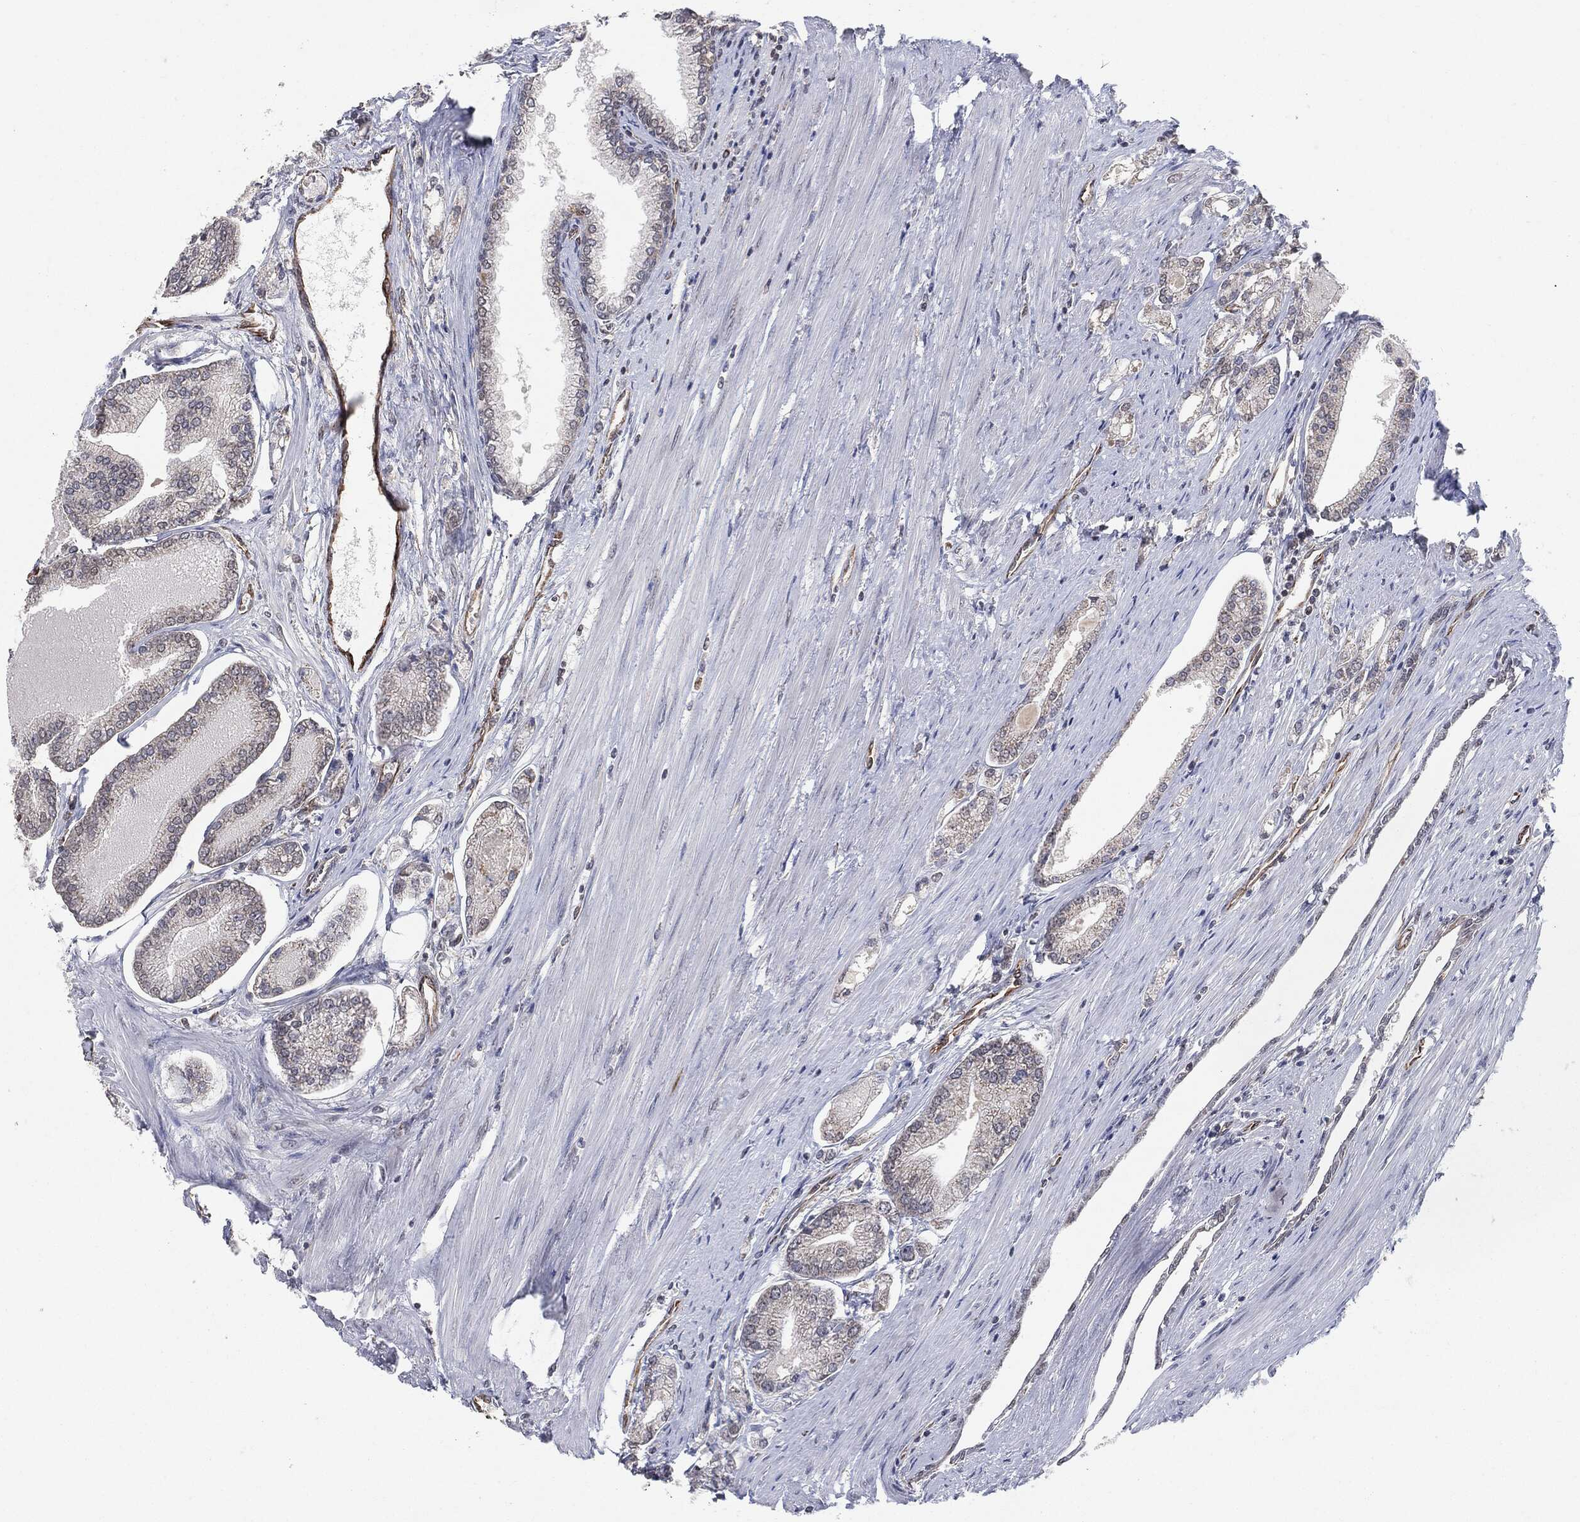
{"staining": {"intensity": "negative", "quantity": "none", "location": "none"}, "tissue": "prostate cancer", "cell_type": "Tumor cells", "image_type": "cancer", "snomed": [{"axis": "morphology", "description": "Adenocarcinoma, Low grade"}, {"axis": "topography", "description": "Prostate"}], "caption": "Photomicrograph shows no significant protein staining in tumor cells of prostate cancer (low-grade adenocarcinoma).", "gene": "TP53RK", "patient": {"sex": "male", "age": 72}}